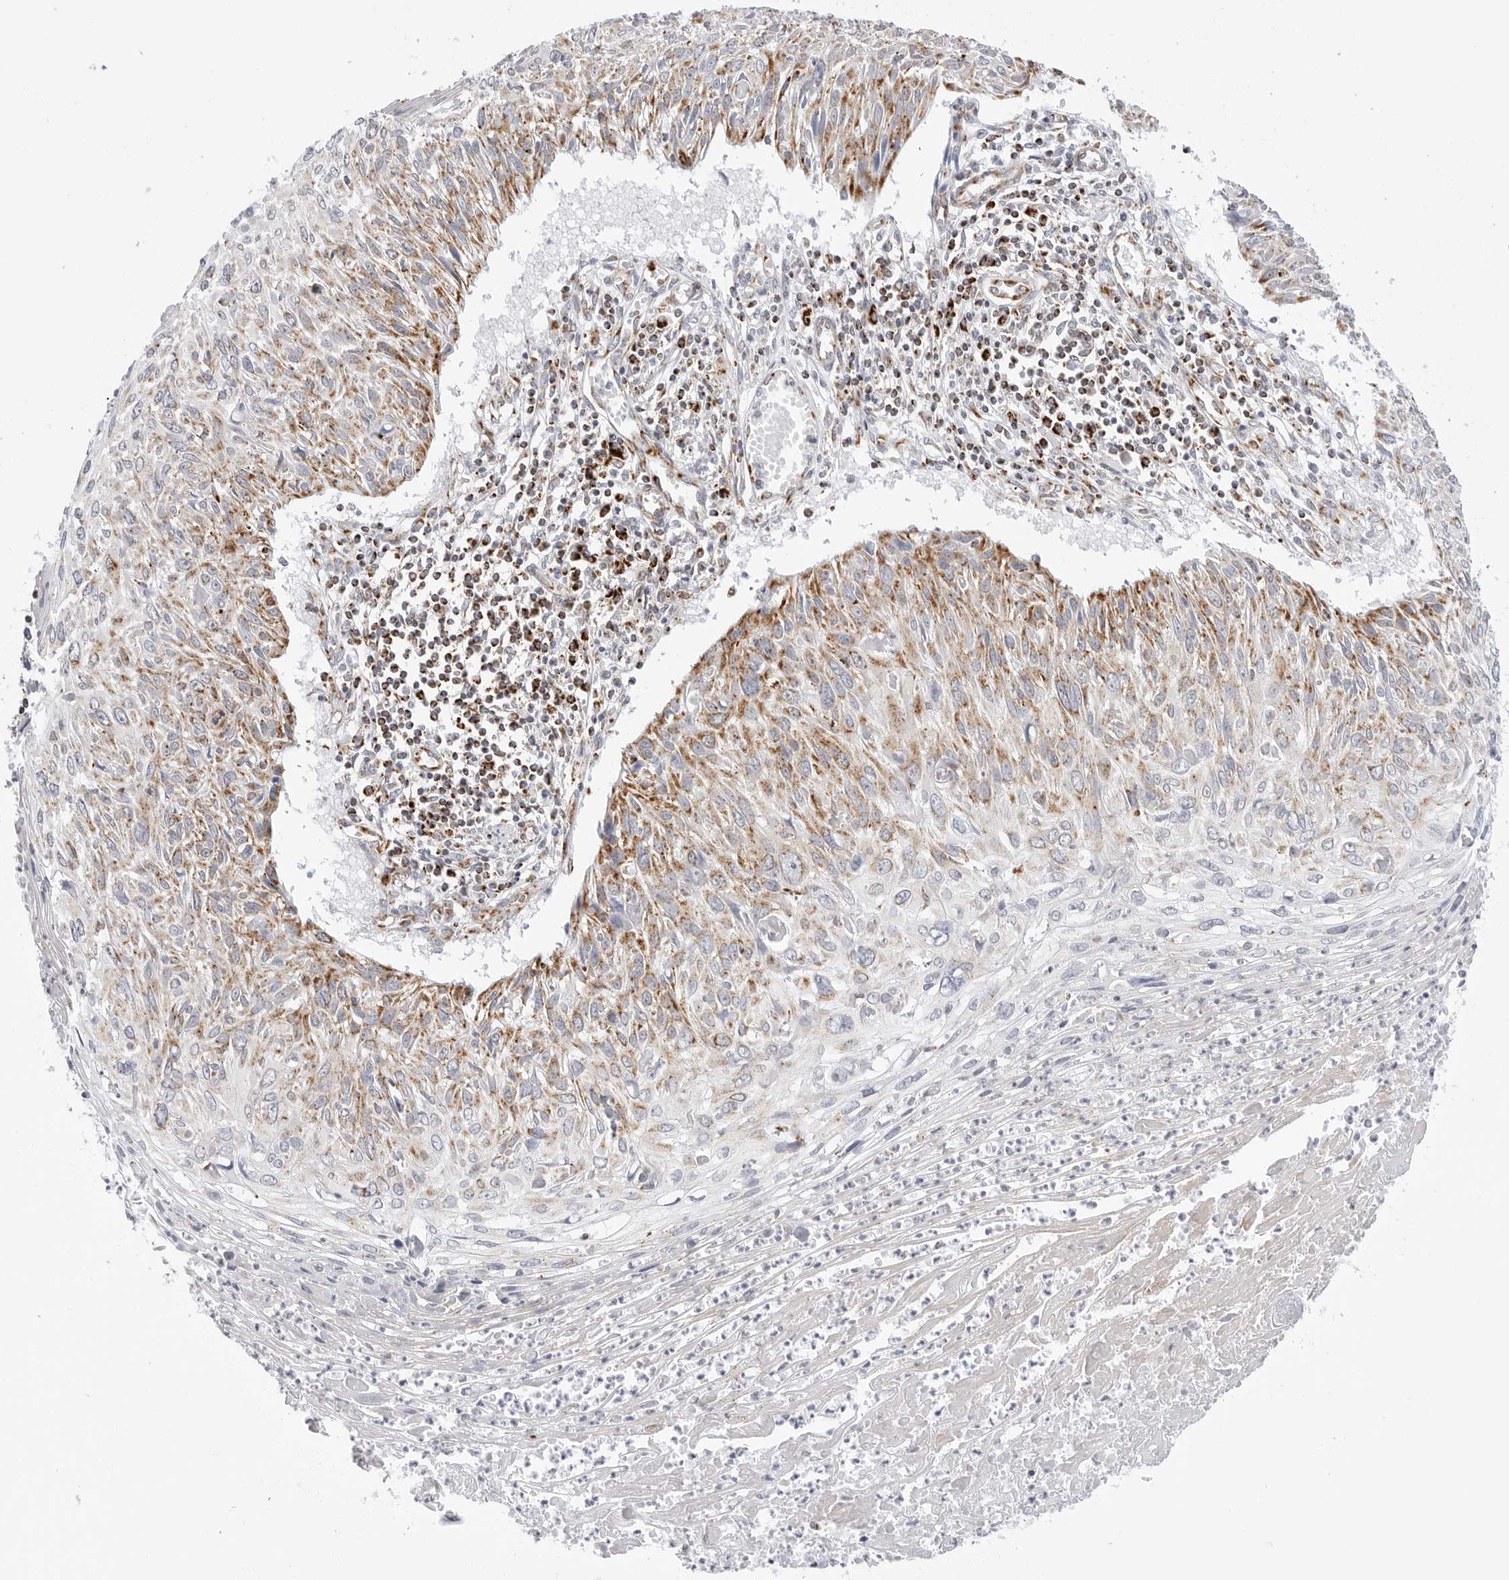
{"staining": {"intensity": "moderate", "quantity": "25%-75%", "location": "cytoplasmic/membranous"}, "tissue": "cervical cancer", "cell_type": "Tumor cells", "image_type": "cancer", "snomed": [{"axis": "morphology", "description": "Squamous cell carcinoma, NOS"}, {"axis": "topography", "description": "Cervix"}], "caption": "The micrograph shows a brown stain indicating the presence of a protein in the cytoplasmic/membranous of tumor cells in squamous cell carcinoma (cervical). (IHC, brightfield microscopy, high magnification).", "gene": "ATP5IF1", "patient": {"sex": "female", "age": 51}}